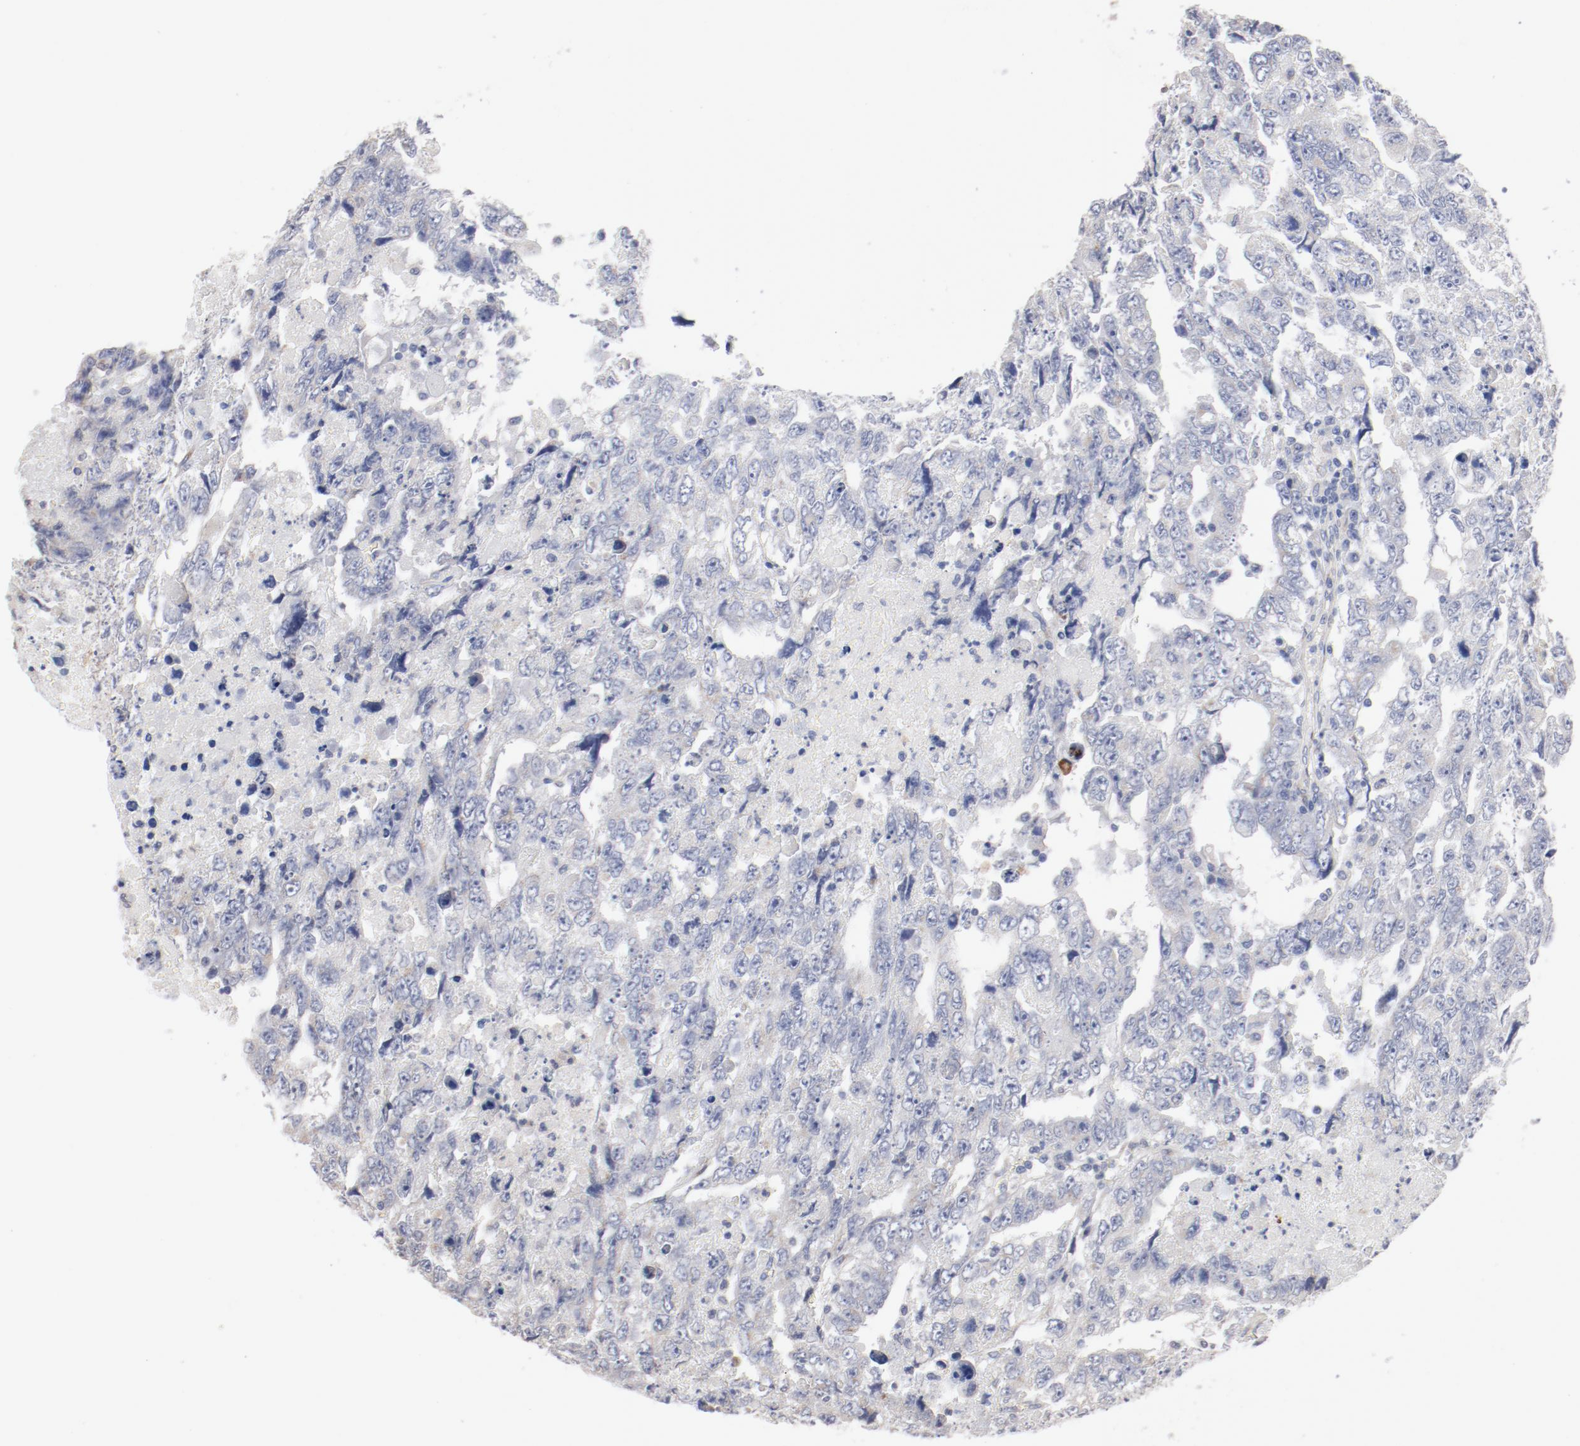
{"staining": {"intensity": "weak", "quantity": "<25%", "location": "cytoplasmic/membranous"}, "tissue": "testis cancer", "cell_type": "Tumor cells", "image_type": "cancer", "snomed": [{"axis": "morphology", "description": "Carcinoma, Embryonal, NOS"}, {"axis": "topography", "description": "Testis"}], "caption": "Immunohistochemistry histopathology image of neoplastic tissue: human testis cancer stained with DAB demonstrates no significant protein positivity in tumor cells.", "gene": "AK7", "patient": {"sex": "male", "age": 36}}